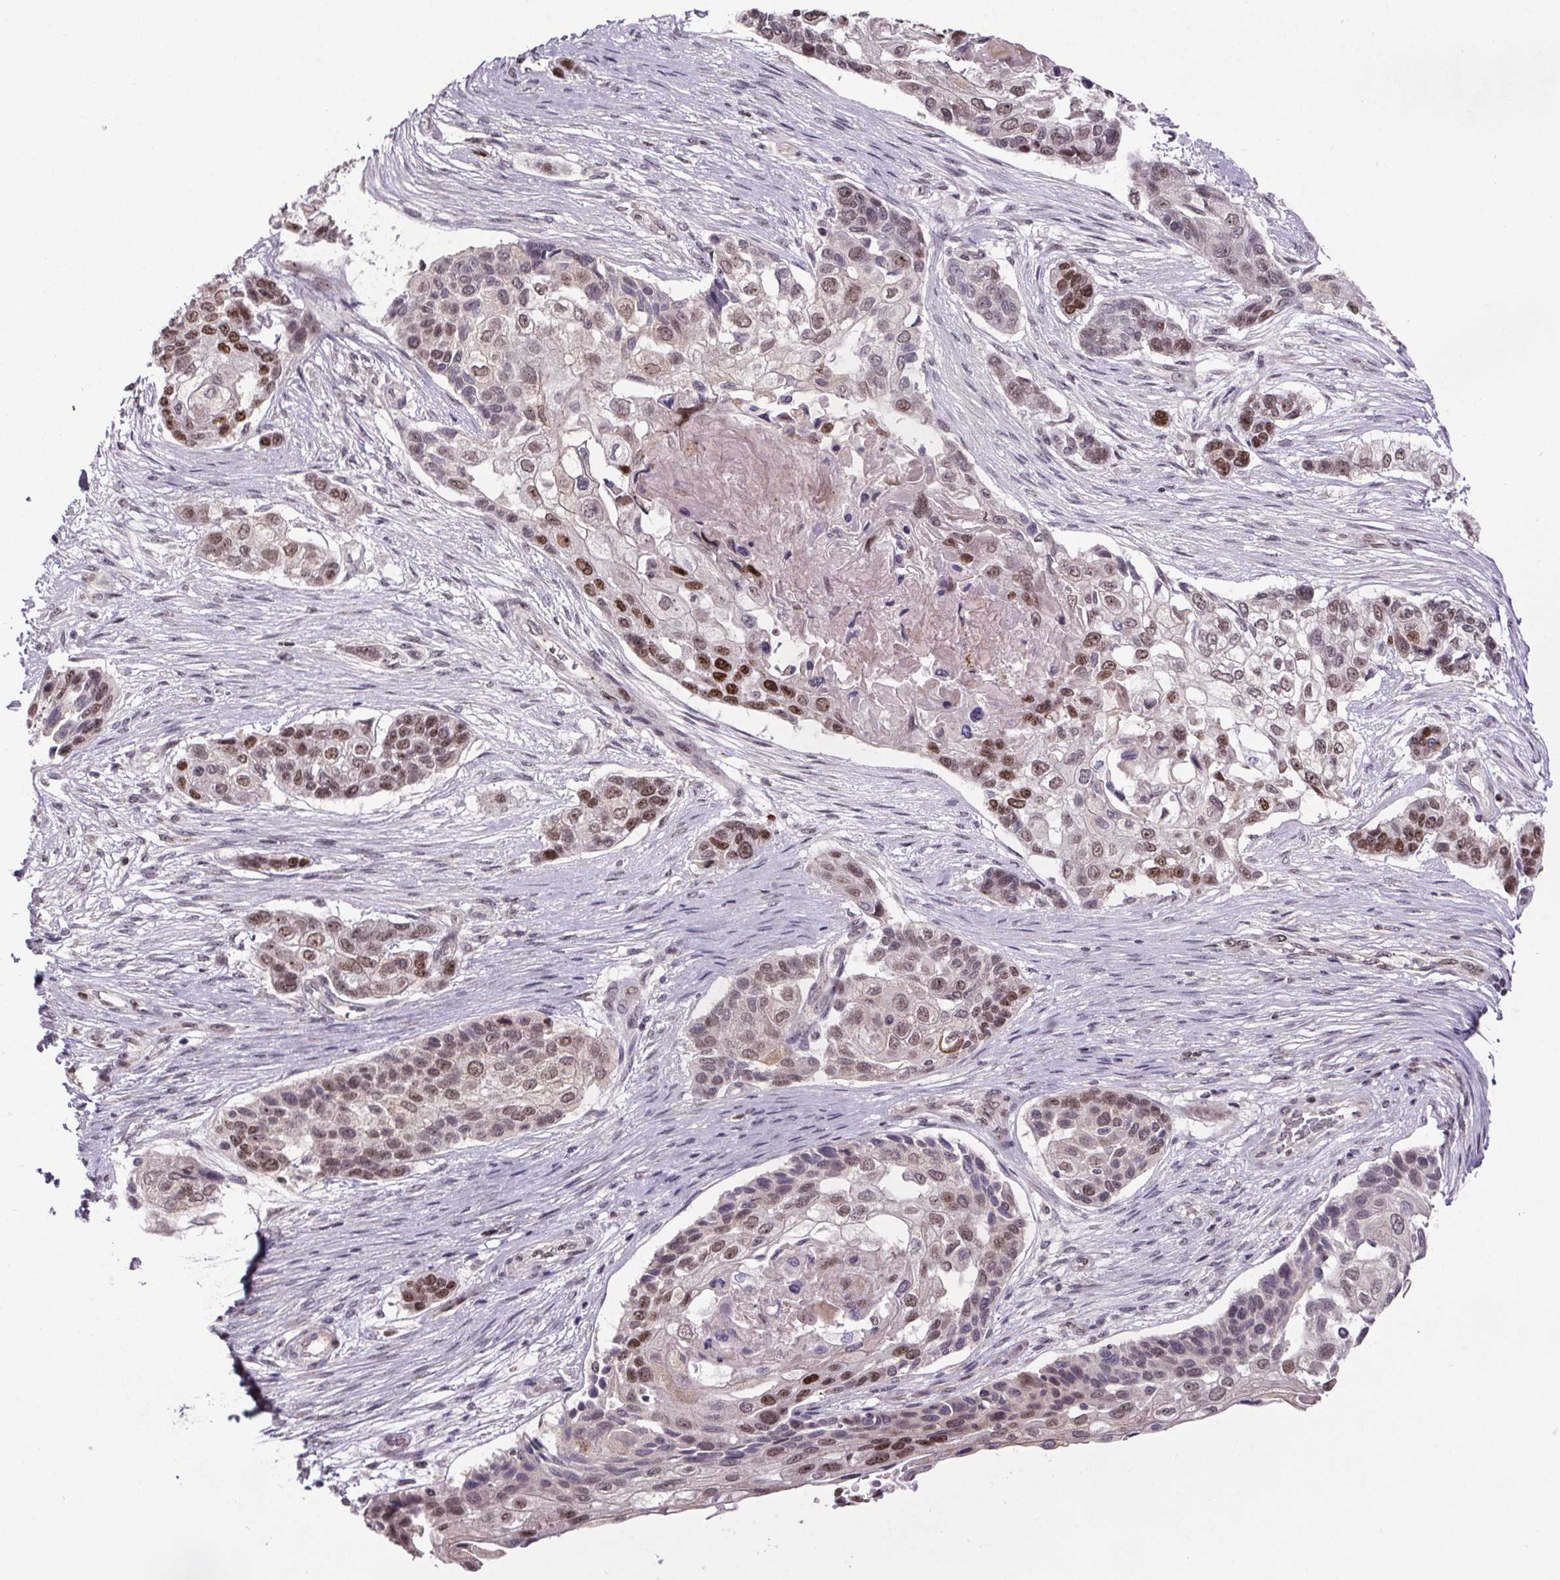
{"staining": {"intensity": "moderate", "quantity": "25%-75%", "location": "nuclear"}, "tissue": "lung cancer", "cell_type": "Tumor cells", "image_type": "cancer", "snomed": [{"axis": "morphology", "description": "Squamous cell carcinoma, NOS"}, {"axis": "topography", "description": "Lung"}], "caption": "Immunohistochemistry micrograph of neoplastic tissue: human lung cancer stained using IHC exhibits medium levels of moderate protein expression localized specifically in the nuclear of tumor cells, appearing as a nuclear brown color.", "gene": "ATMIN", "patient": {"sex": "male", "age": 69}}